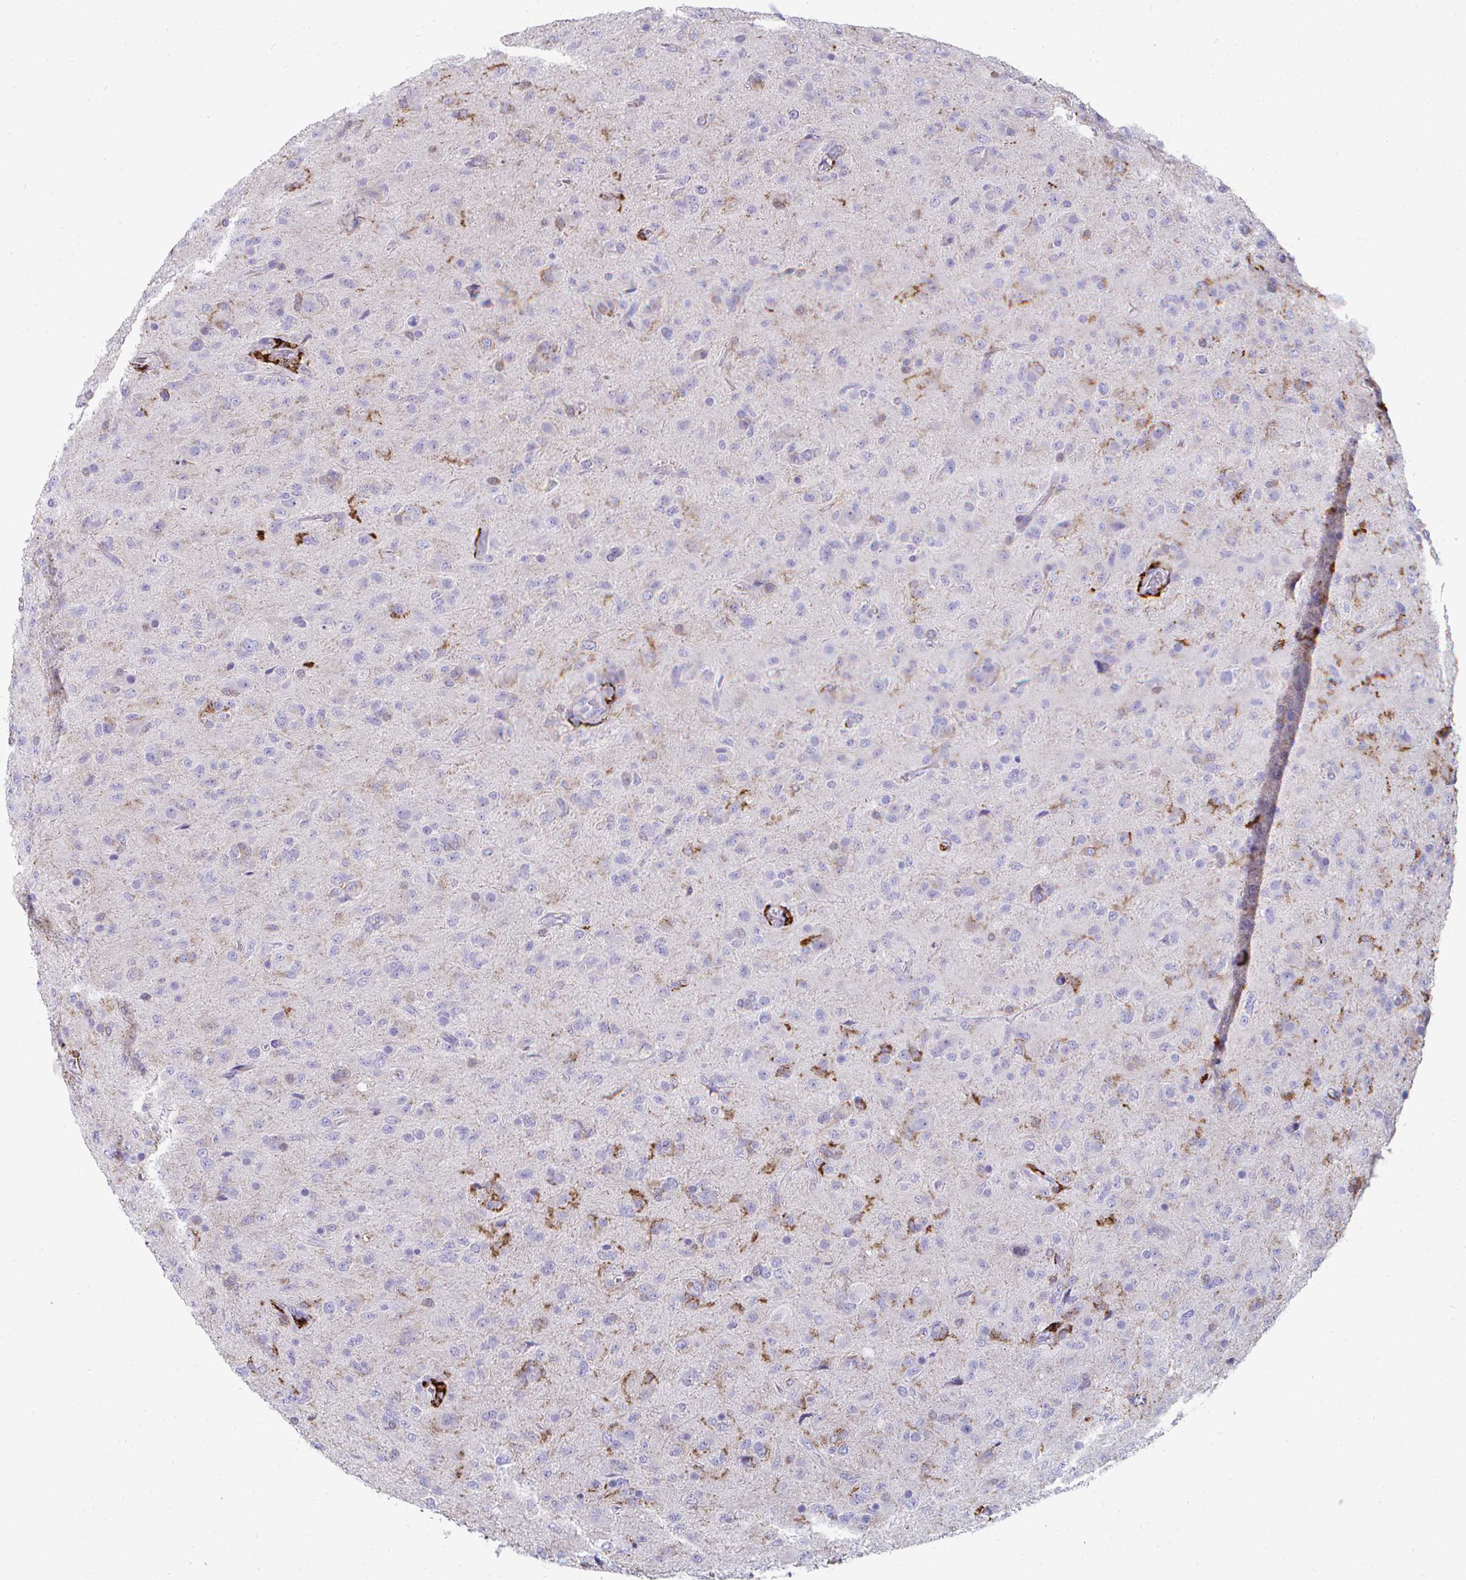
{"staining": {"intensity": "negative", "quantity": "none", "location": "none"}, "tissue": "glioma", "cell_type": "Tumor cells", "image_type": "cancer", "snomed": [{"axis": "morphology", "description": "Glioma, malignant, Low grade"}, {"axis": "topography", "description": "Brain"}], "caption": "Protein analysis of glioma demonstrates no significant expression in tumor cells. (Stains: DAB (3,3'-diaminobenzidine) IHC with hematoxylin counter stain, Microscopy: brightfield microscopy at high magnification).", "gene": "CD163", "patient": {"sex": "male", "age": 65}}